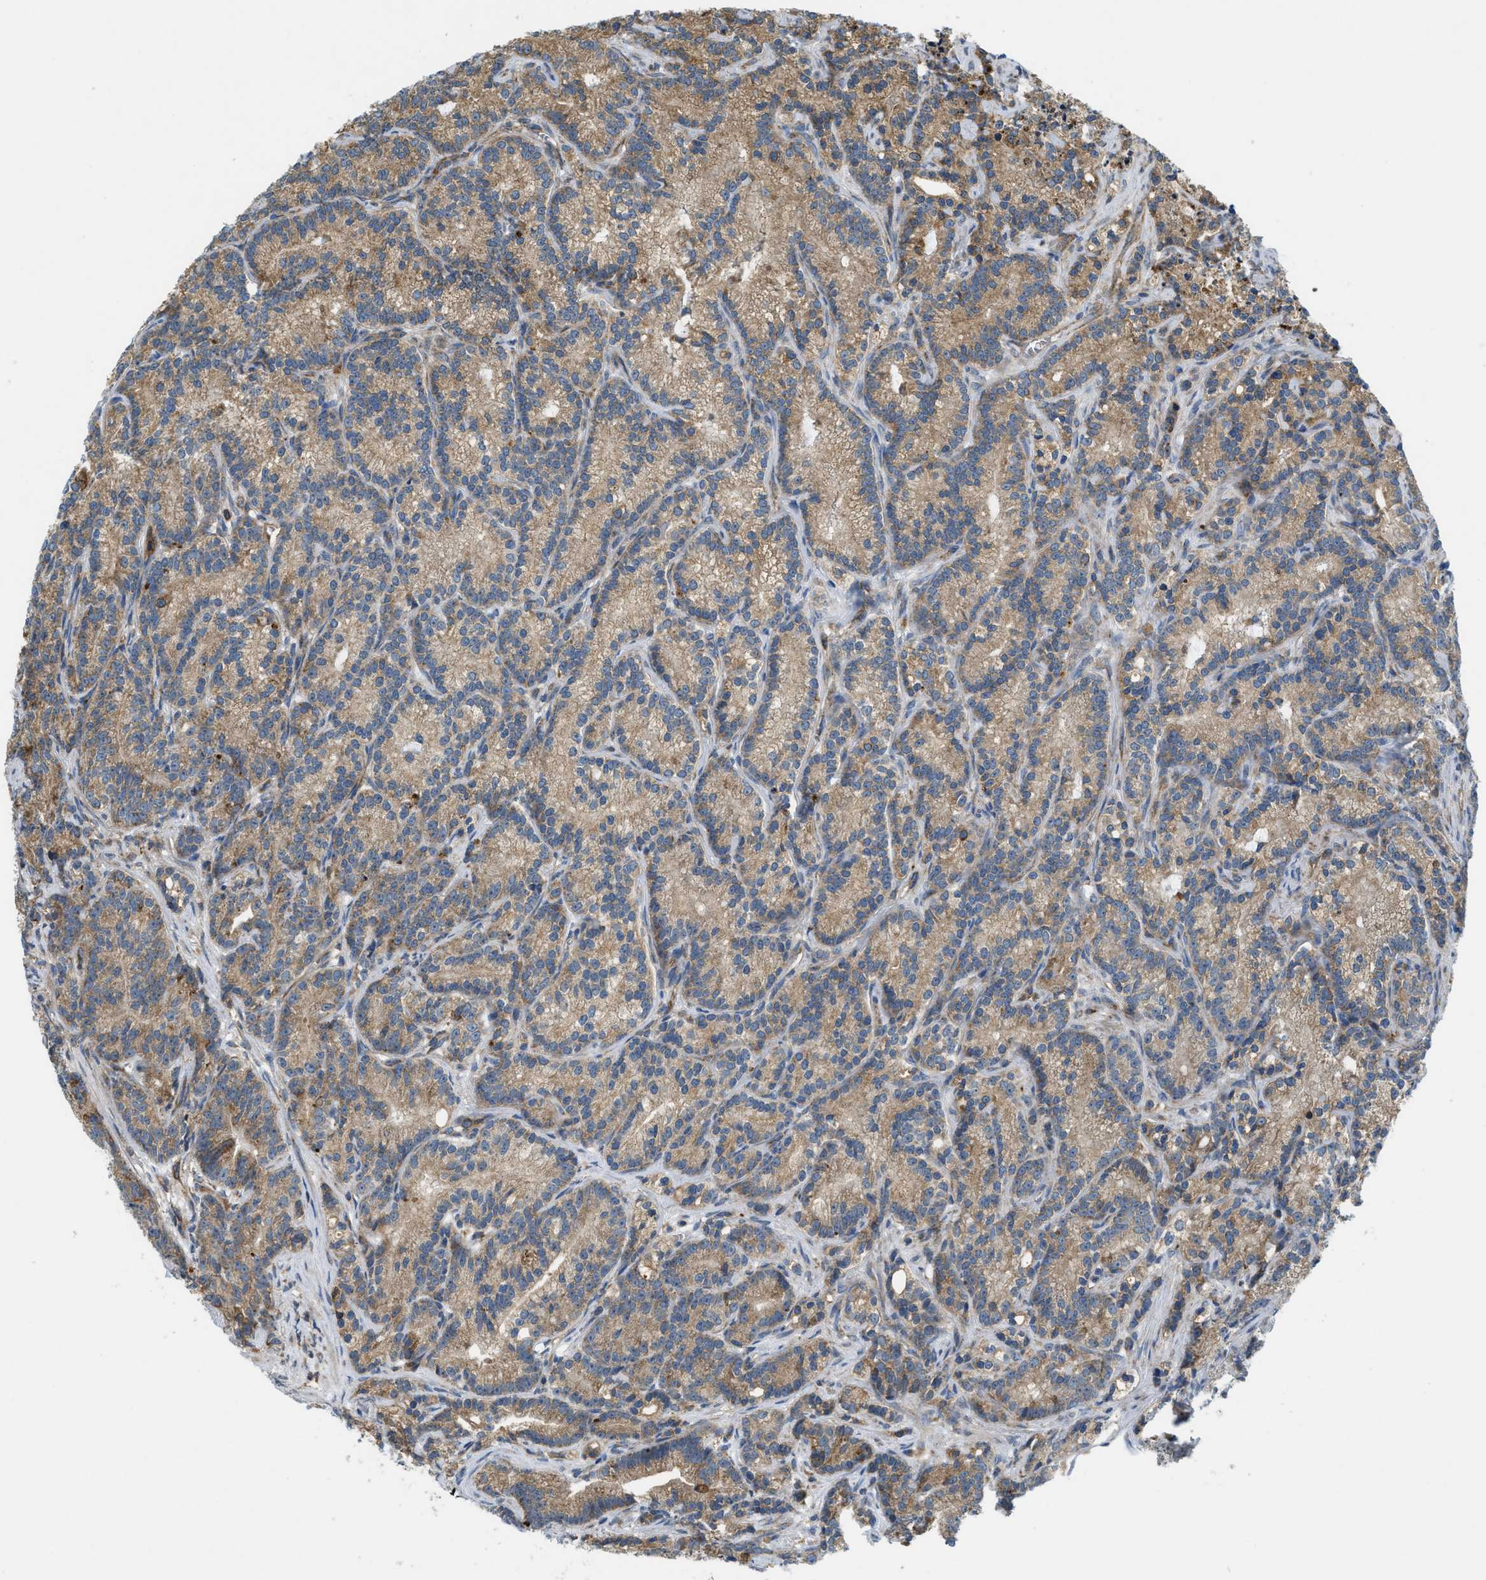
{"staining": {"intensity": "moderate", "quantity": ">75%", "location": "cytoplasmic/membranous"}, "tissue": "prostate cancer", "cell_type": "Tumor cells", "image_type": "cancer", "snomed": [{"axis": "morphology", "description": "Adenocarcinoma, Low grade"}, {"axis": "topography", "description": "Prostate"}], "caption": "Moderate cytoplasmic/membranous positivity for a protein is identified in approximately >75% of tumor cells of prostate cancer (low-grade adenocarcinoma) using immunohistochemistry.", "gene": "CSPG4", "patient": {"sex": "male", "age": 89}}